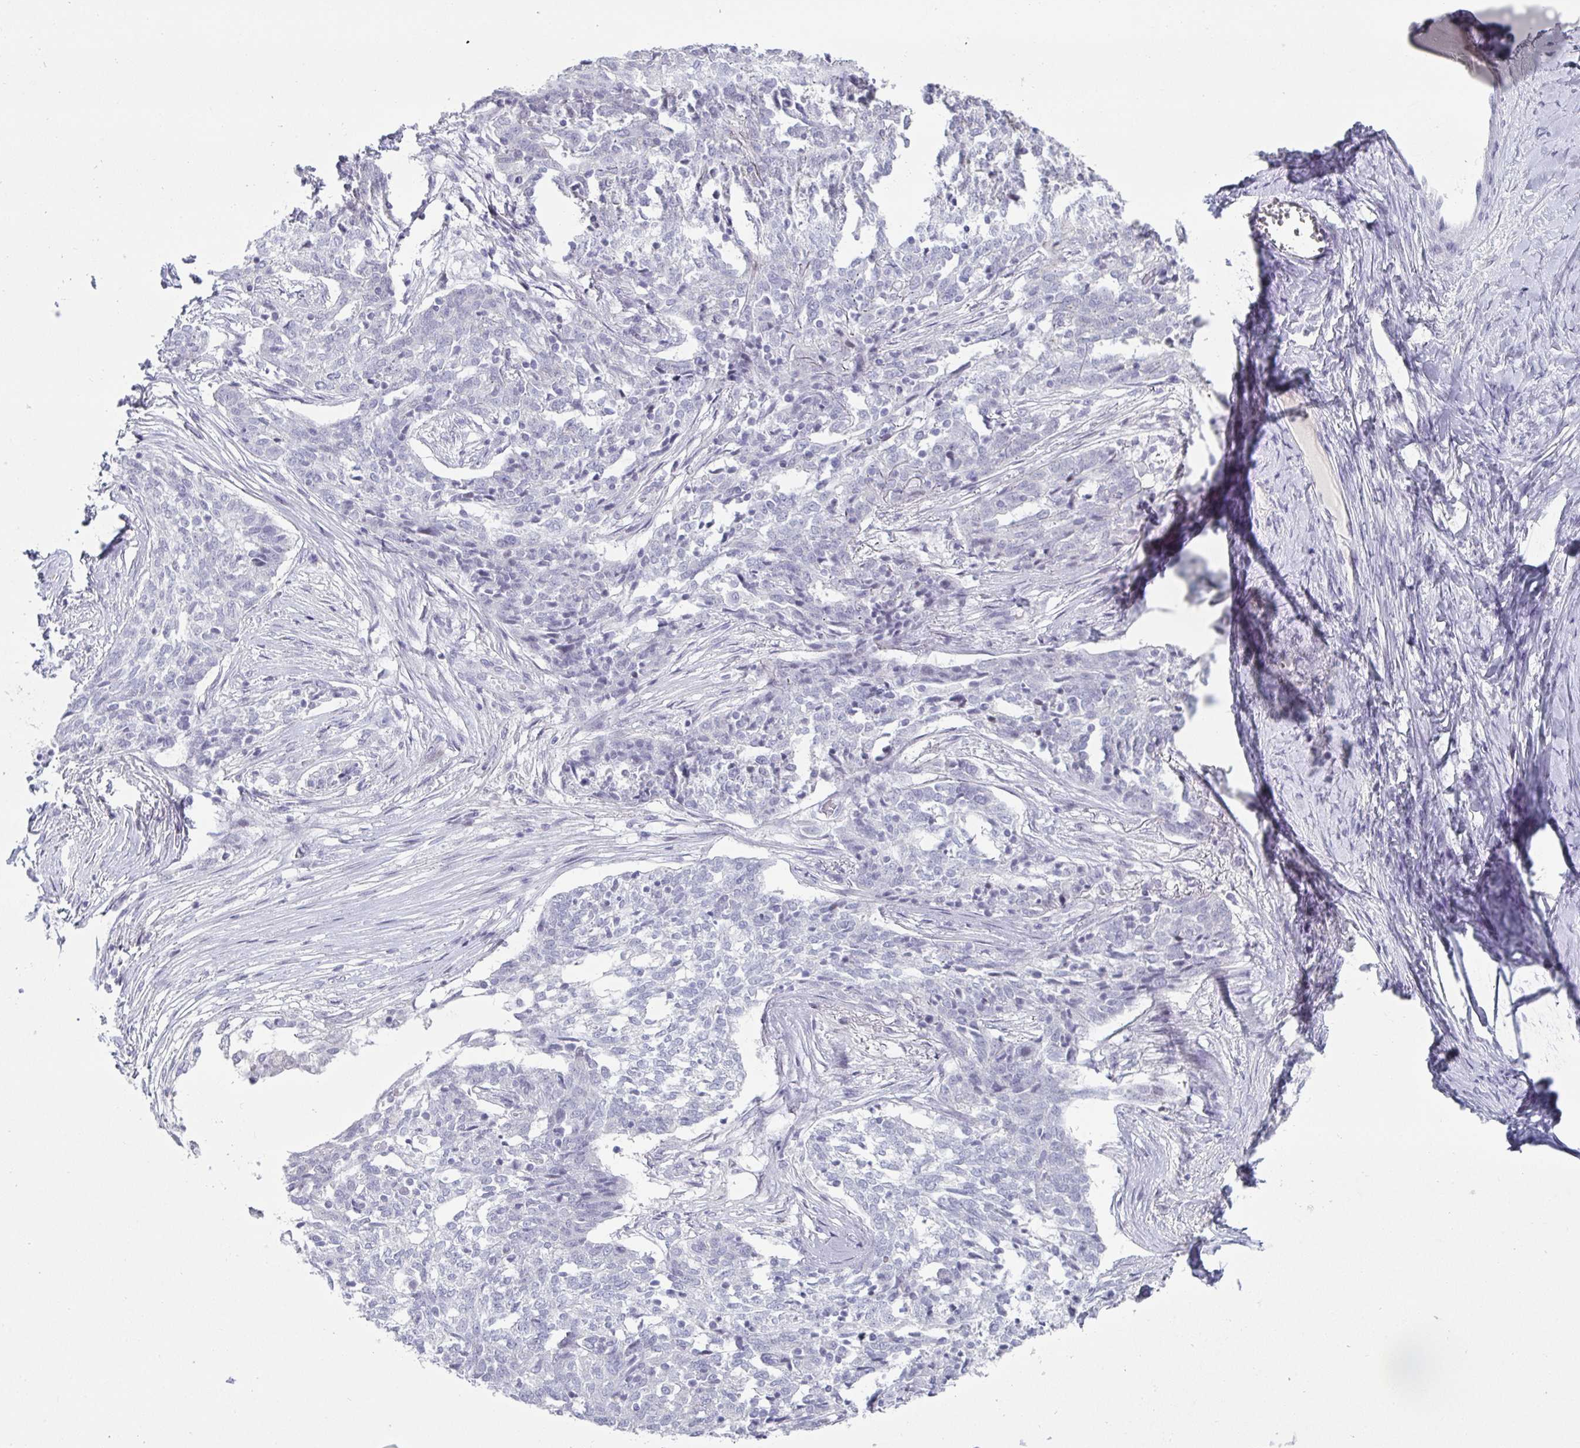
{"staining": {"intensity": "negative", "quantity": "none", "location": "none"}, "tissue": "ovarian cancer", "cell_type": "Tumor cells", "image_type": "cancer", "snomed": [{"axis": "morphology", "description": "Cystadenocarcinoma, serous, NOS"}, {"axis": "topography", "description": "Ovary"}], "caption": "Tumor cells are negative for brown protein staining in serous cystadenocarcinoma (ovarian). The staining is performed using DAB brown chromogen with nuclei counter-stained in using hematoxylin.", "gene": "VSIG10L", "patient": {"sex": "female", "age": 67}}